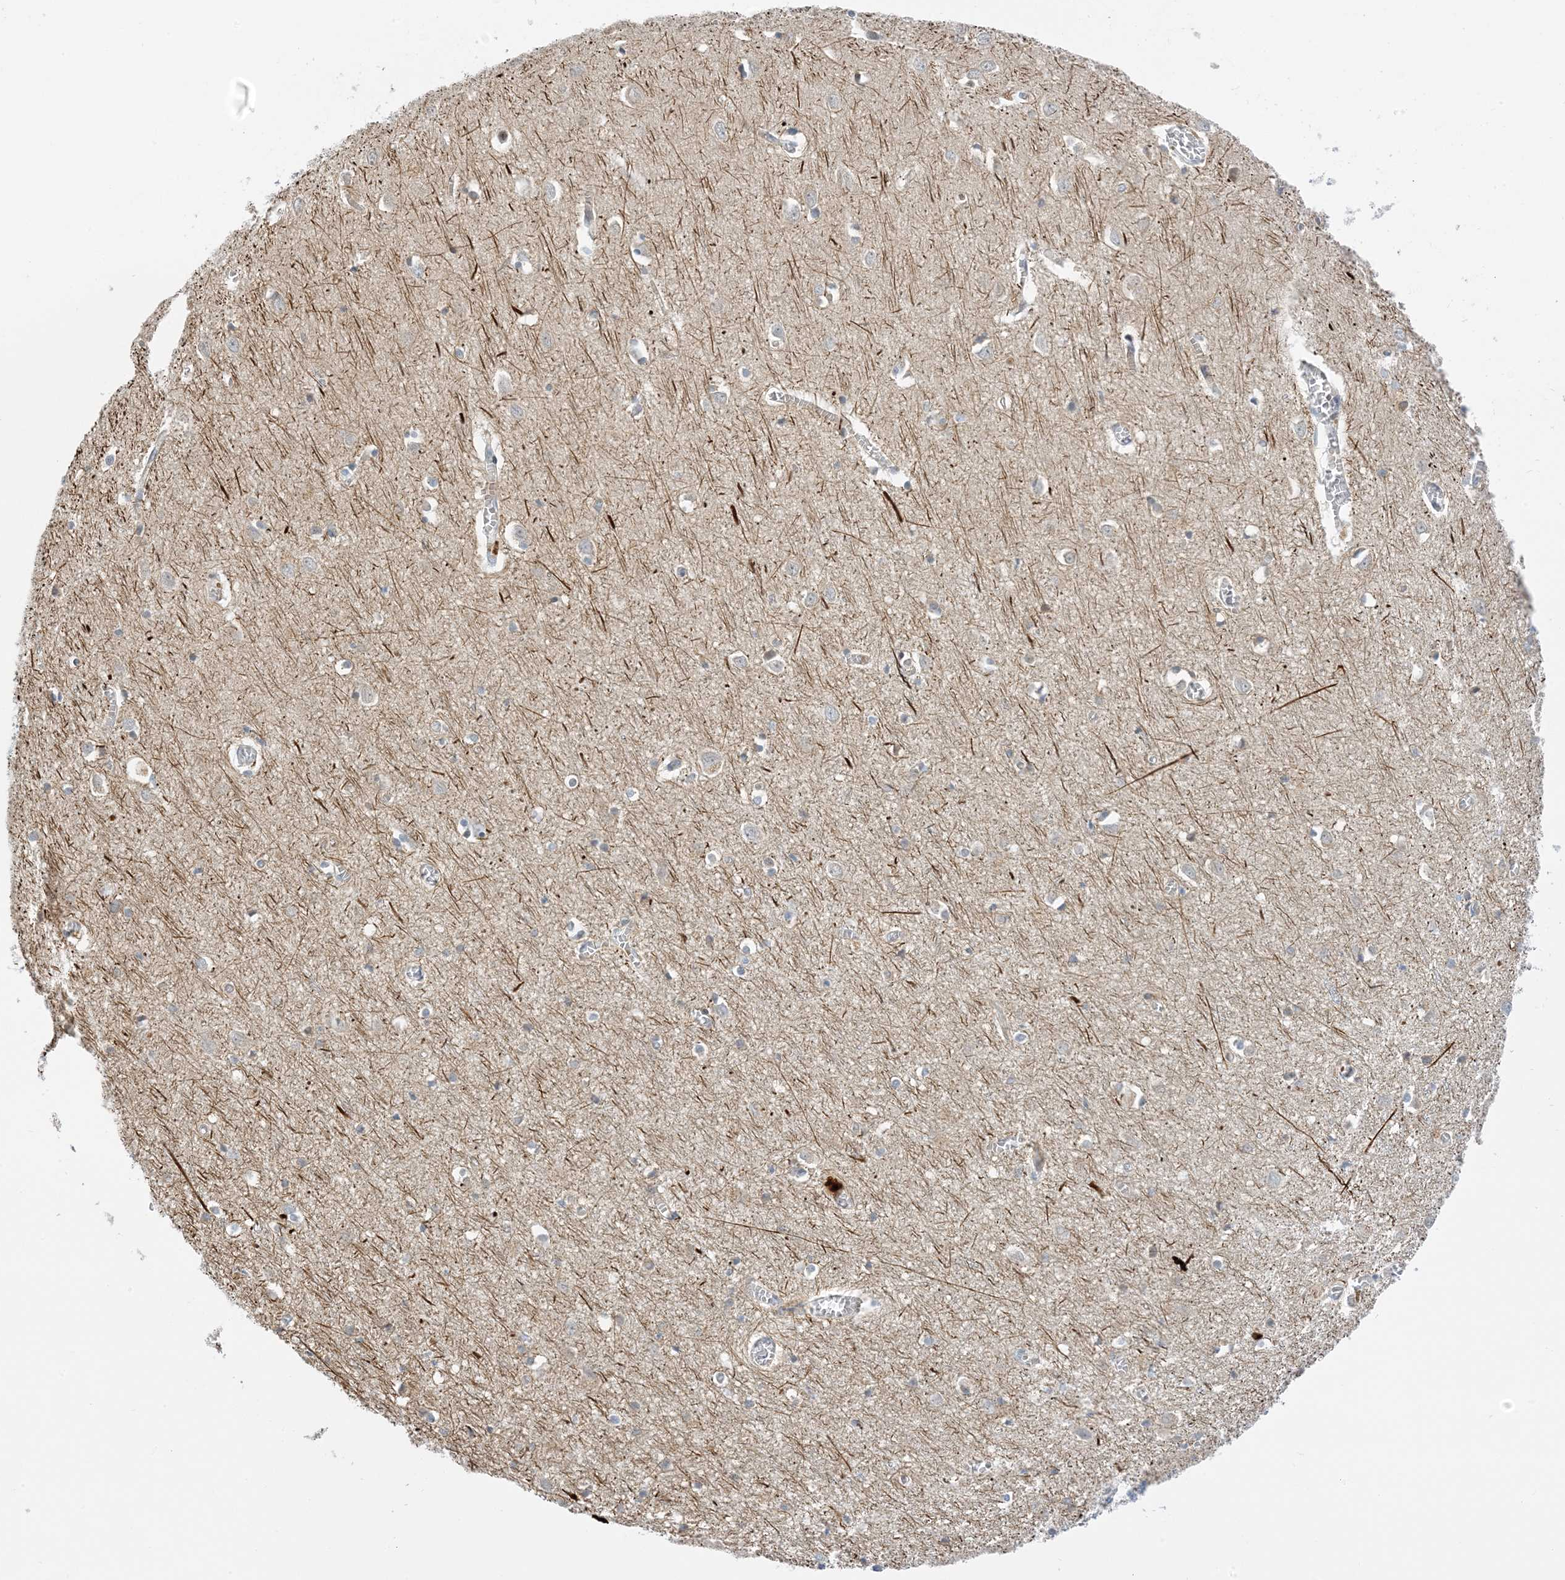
{"staining": {"intensity": "negative", "quantity": "none", "location": "none"}, "tissue": "cerebral cortex", "cell_type": "Endothelial cells", "image_type": "normal", "snomed": [{"axis": "morphology", "description": "Normal tissue, NOS"}, {"axis": "topography", "description": "Cerebral cortex"}], "caption": "Image shows no significant protein positivity in endothelial cells of benign cerebral cortex.", "gene": "KIFBP", "patient": {"sex": "female", "age": 64}}